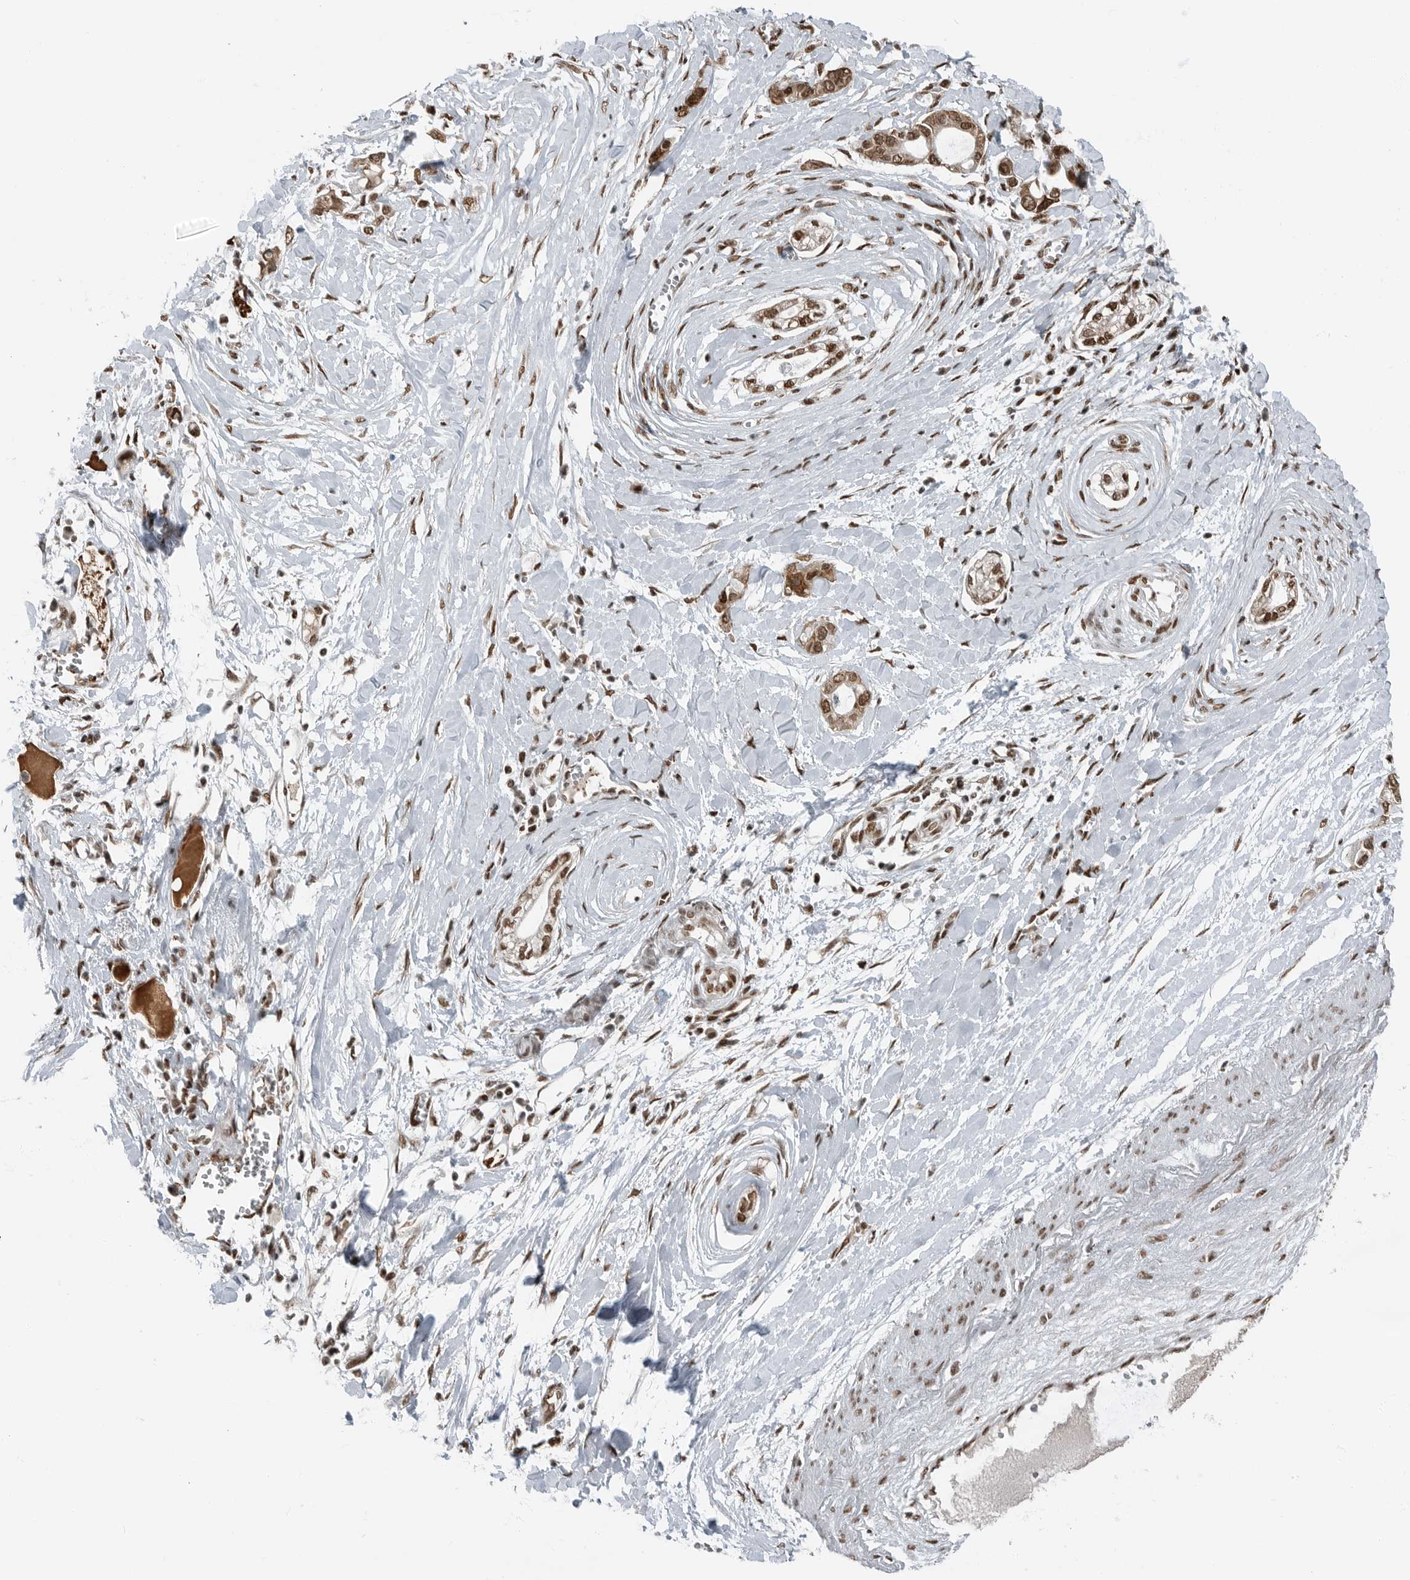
{"staining": {"intensity": "moderate", "quantity": ">75%", "location": "nuclear"}, "tissue": "pancreatic cancer", "cell_type": "Tumor cells", "image_type": "cancer", "snomed": [{"axis": "morphology", "description": "Adenocarcinoma, NOS"}, {"axis": "topography", "description": "Pancreas"}], "caption": "Immunohistochemistry (IHC) micrograph of adenocarcinoma (pancreatic) stained for a protein (brown), which exhibits medium levels of moderate nuclear expression in about >75% of tumor cells.", "gene": "BLZF1", "patient": {"sex": "male", "age": 68}}